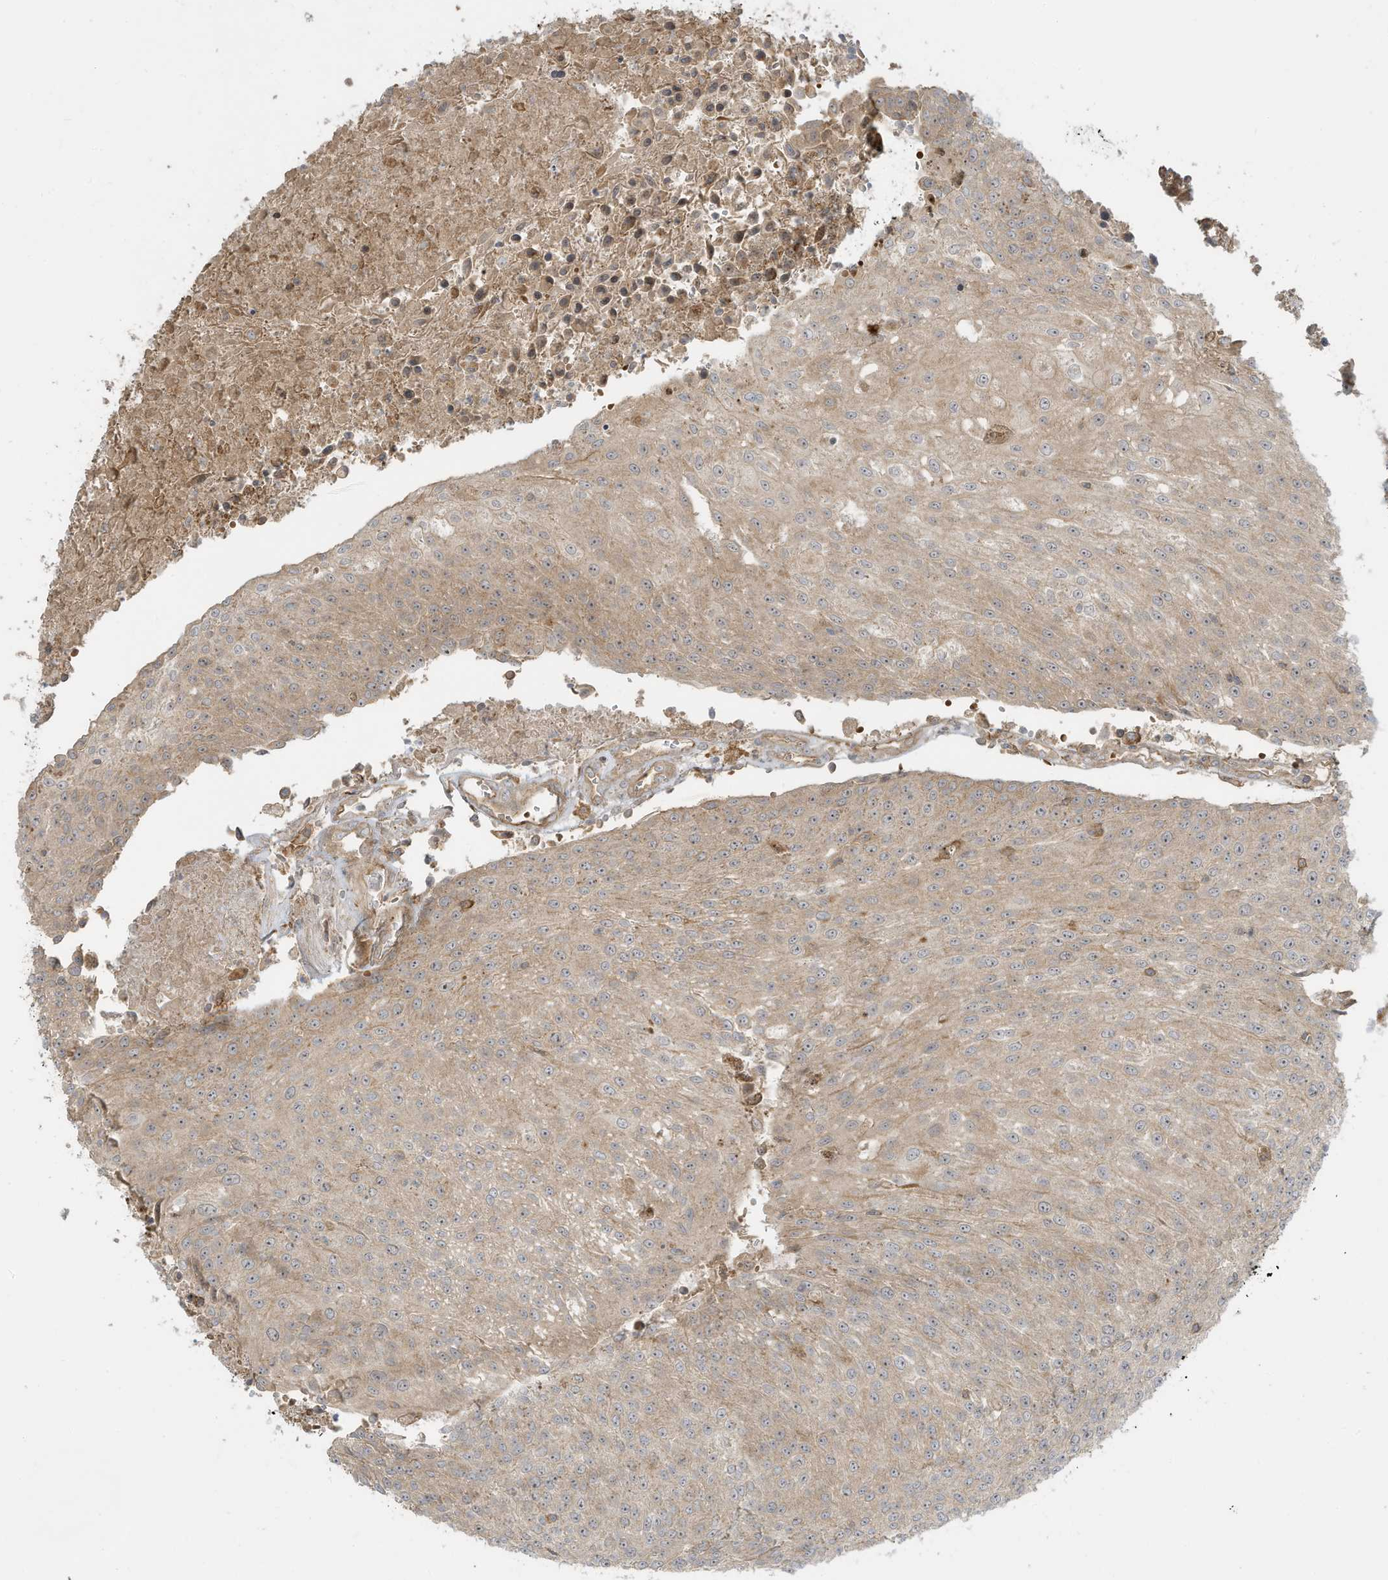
{"staining": {"intensity": "weak", "quantity": ">75%", "location": "cytoplasmic/membranous"}, "tissue": "urothelial cancer", "cell_type": "Tumor cells", "image_type": "cancer", "snomed": [{"axis": "morphology", "description": "Urothelial carcinoma, High grade"}, {"axis": "topography", "description": "Urinary bladder"}], "caption": "A brown stain highlights weak cytoplasmic/membranous expression of a protein in urothelial cancer tumor cells. The protein of interest is stained brown, and the nuclei are stained in blue (DAB IHC with brightfield microscopy, high magnification).", "gene": "ENTR1", "patient": {"sex": "female", "age": 85}}